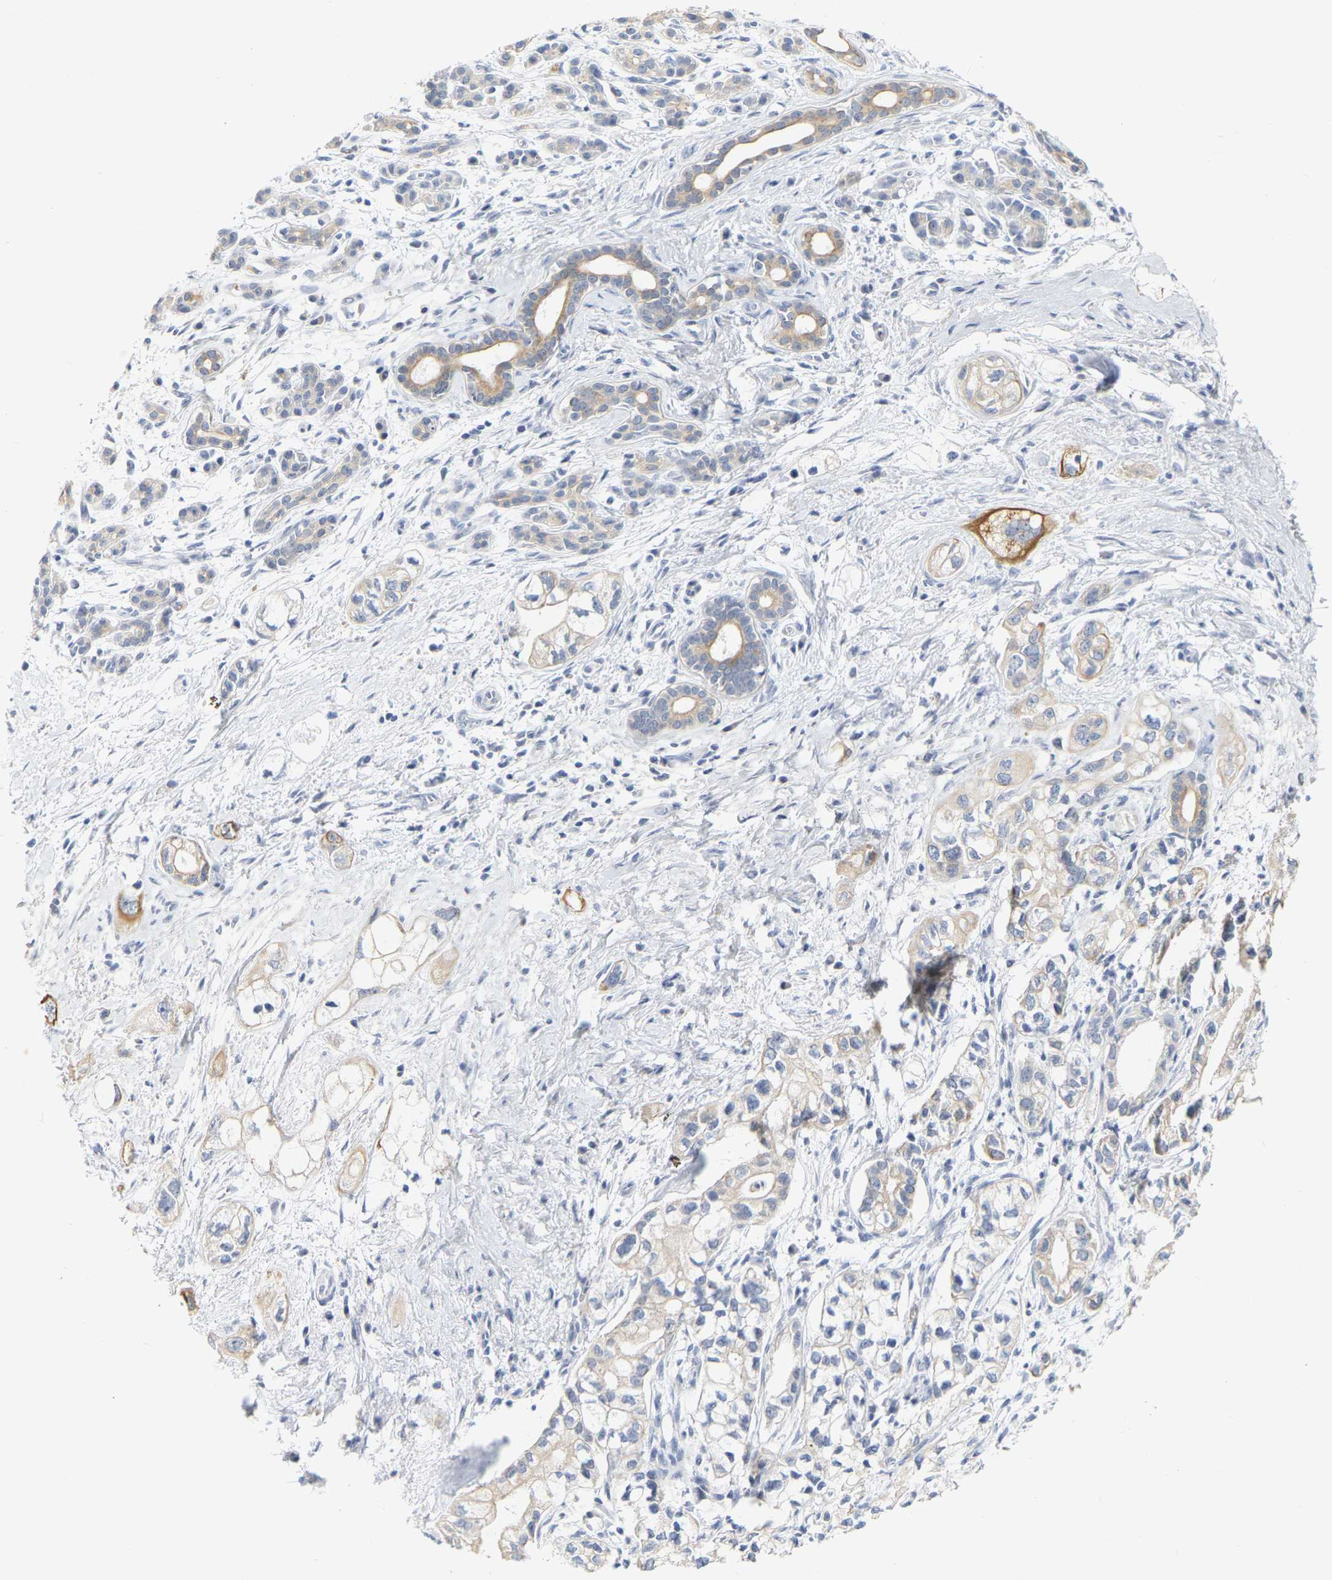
{"staining": {"intensity": "weak", "quantity": "25%-75%", "location": "cytoplasmic/membranous"}, "tissue": "pancreatic cancer", "cell_type": "Tumor cells", "image_type": "cancer", "snomed": [{"axis": "morphology", "description": "Adenocarcinoma, NOS"}, {"axis": "topography", "description": "Pancreas"}], "caption": "Immunohistochemistry staining of pancreatic cancer, which reveals low levels of weak cytoplasmic/membranous expression in about 25%-75% of tumor cells indicating weak cytoplasmic/membranous protein staining. The staining was performed using DAB (brown) for protein detection and nuclei were counterstained in hematoxylin (blue).", "gene": "KRT76", "patient": {"sex": "male", "age": 74}}